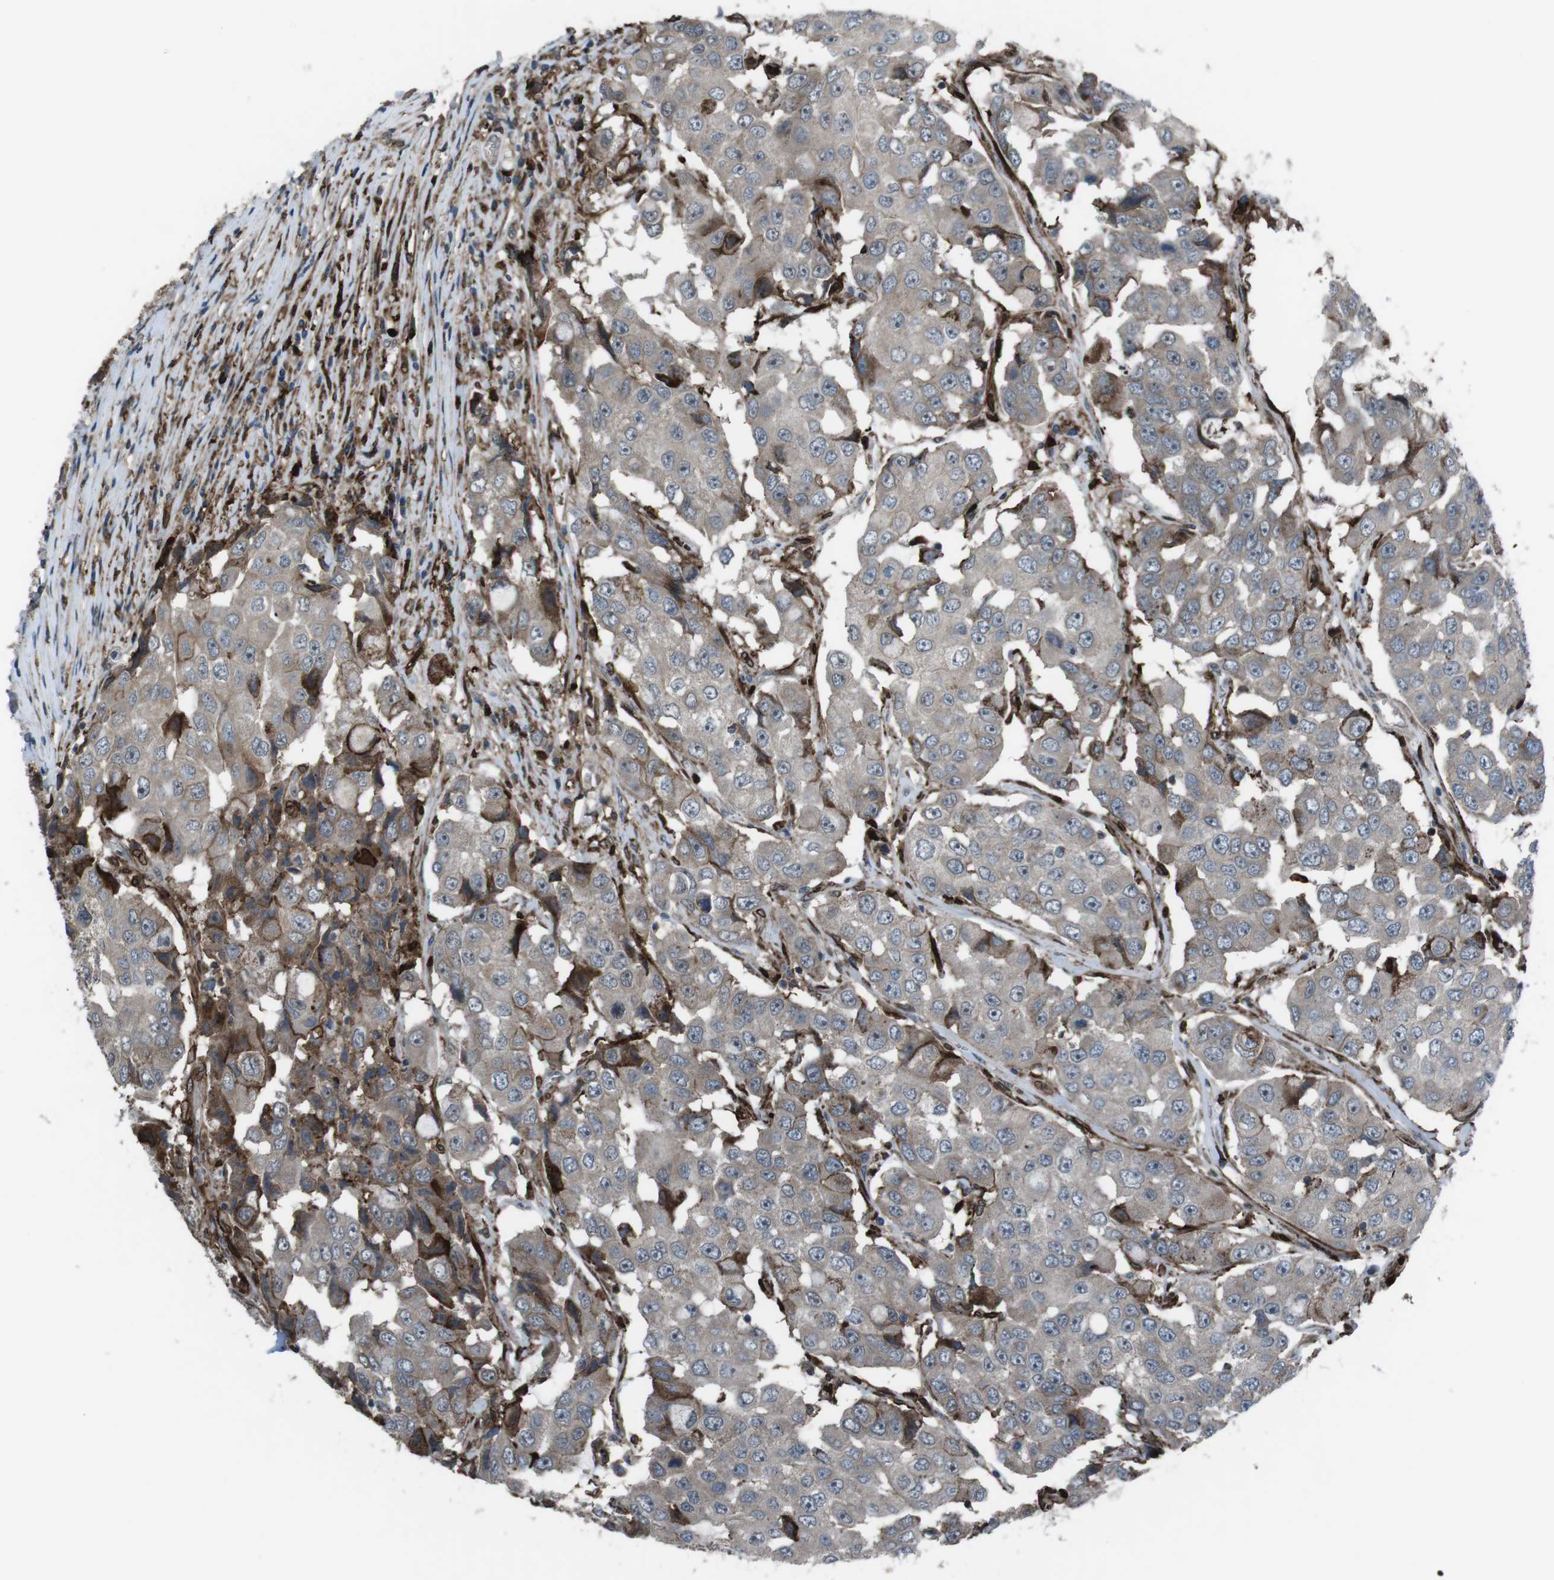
{"staining": {"intensity": "moderate", "quantity": "25%-75%", "location": "cytoplasmic/membranous"}, "tissue": "breast cancer", "cell_type": "Tumor cells", "image_type": "cancer", "snomed": [{"axis": "morphology", "description": "Duct carcinoma"}, {"axis": "topography", "description": "Breast"}], "caption": "Breast cancer (intraductal carcinoma) stained with IHC exhibits moderate cytoplasmic/membranous expression in approximately 25%-75% of tumor cells.", "gene": "GDF10", "patient": {"sex": "female", "age": 27}}